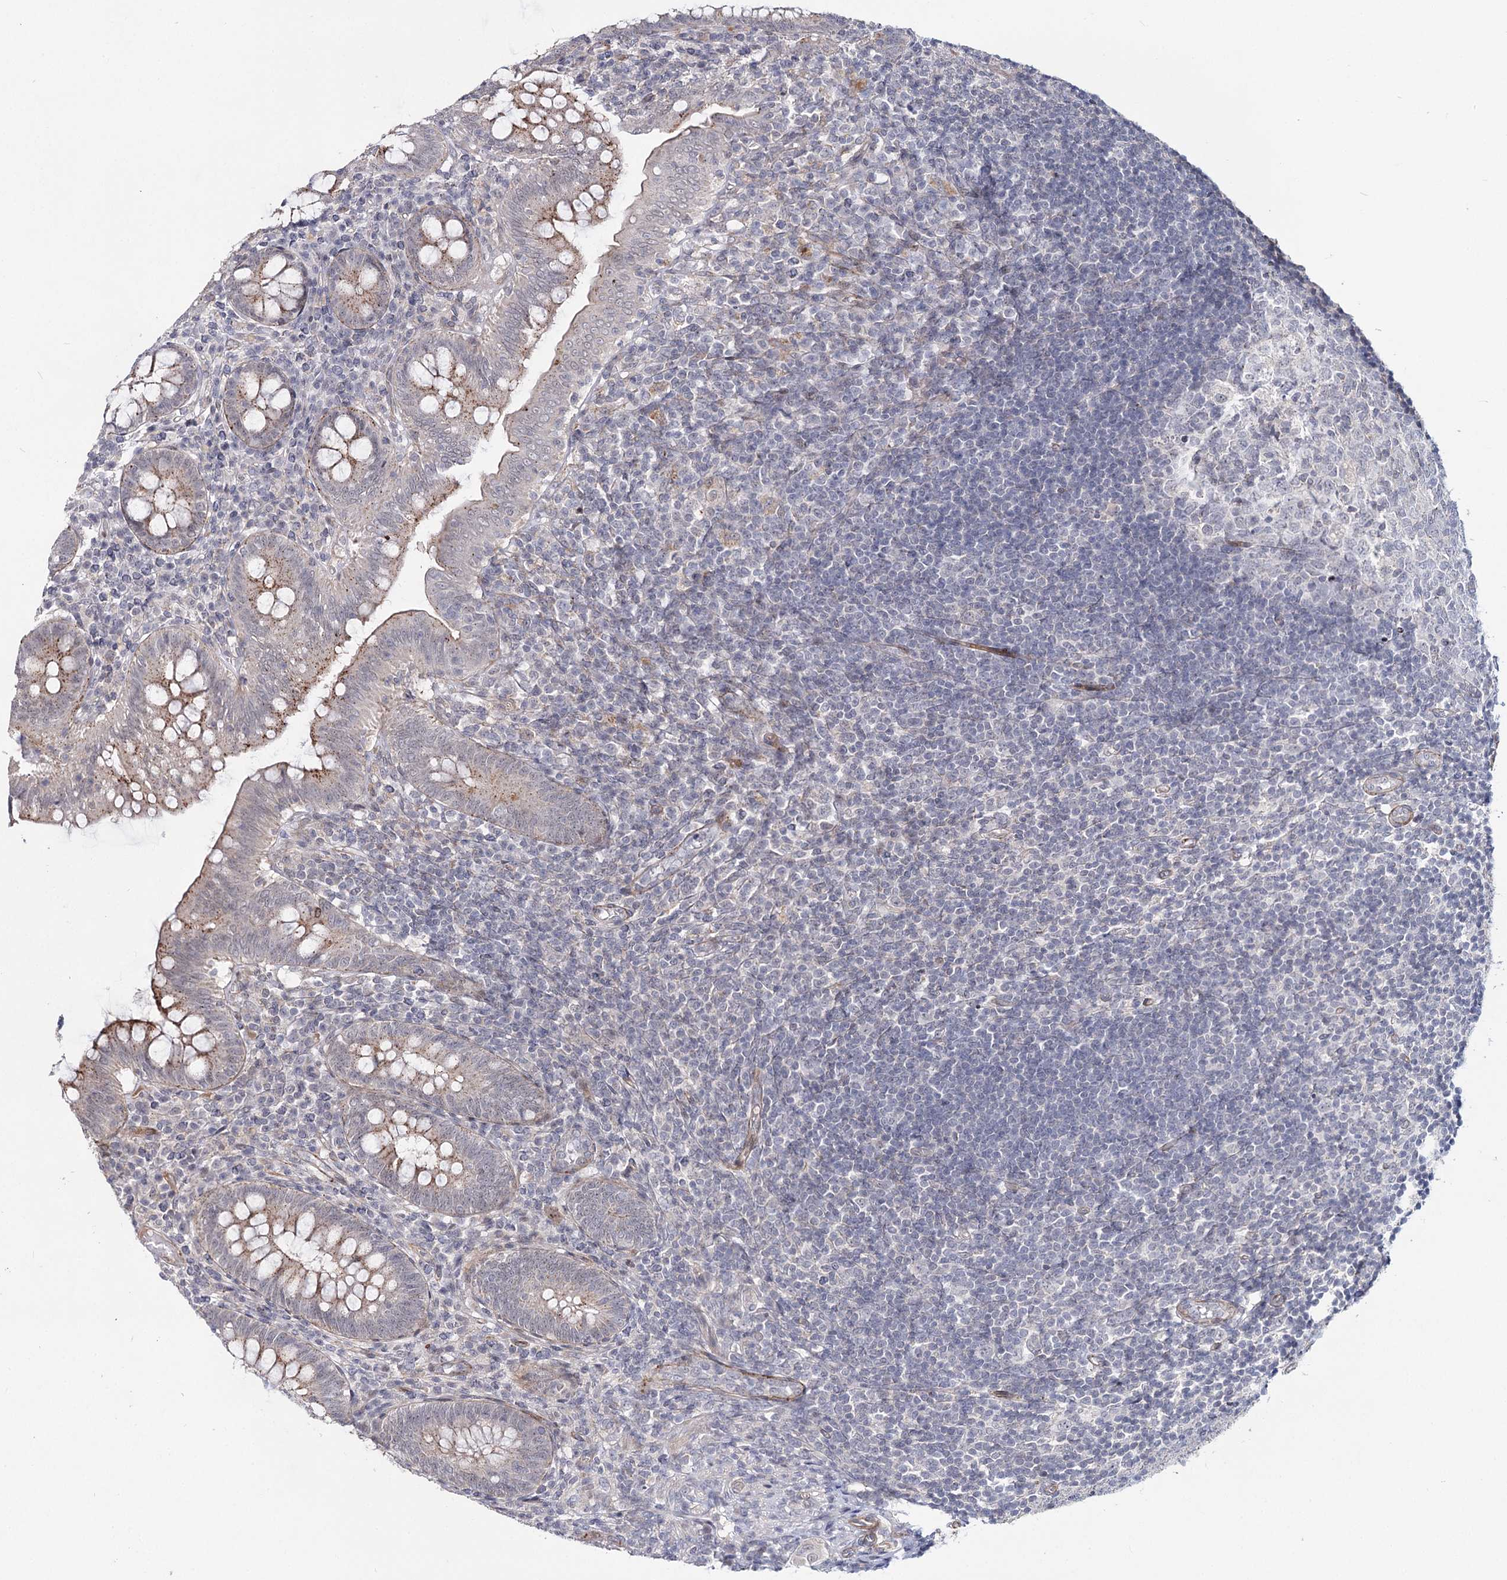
{"staining": {"intensity": "moderate", "quantity": "25%-75%", "location": "cytoplasmic/membranous"}, "tissue": "appendix", "cell_type": "Glandular cells", "image_type": "normal", "snomed": [{"axis": "morphology", "description": "Normal tissue, NOS"}, {"axis": "topography", "description": "Appendix"}], "caption": "Immunohistochemical staining of normal human appendix shows medium levels of moderate cytoplasmic/membranous expression in approximately 25%-75% of glandular cells.", "gene": "ATL2", "patient": {"sex": "male", "age": 14}}